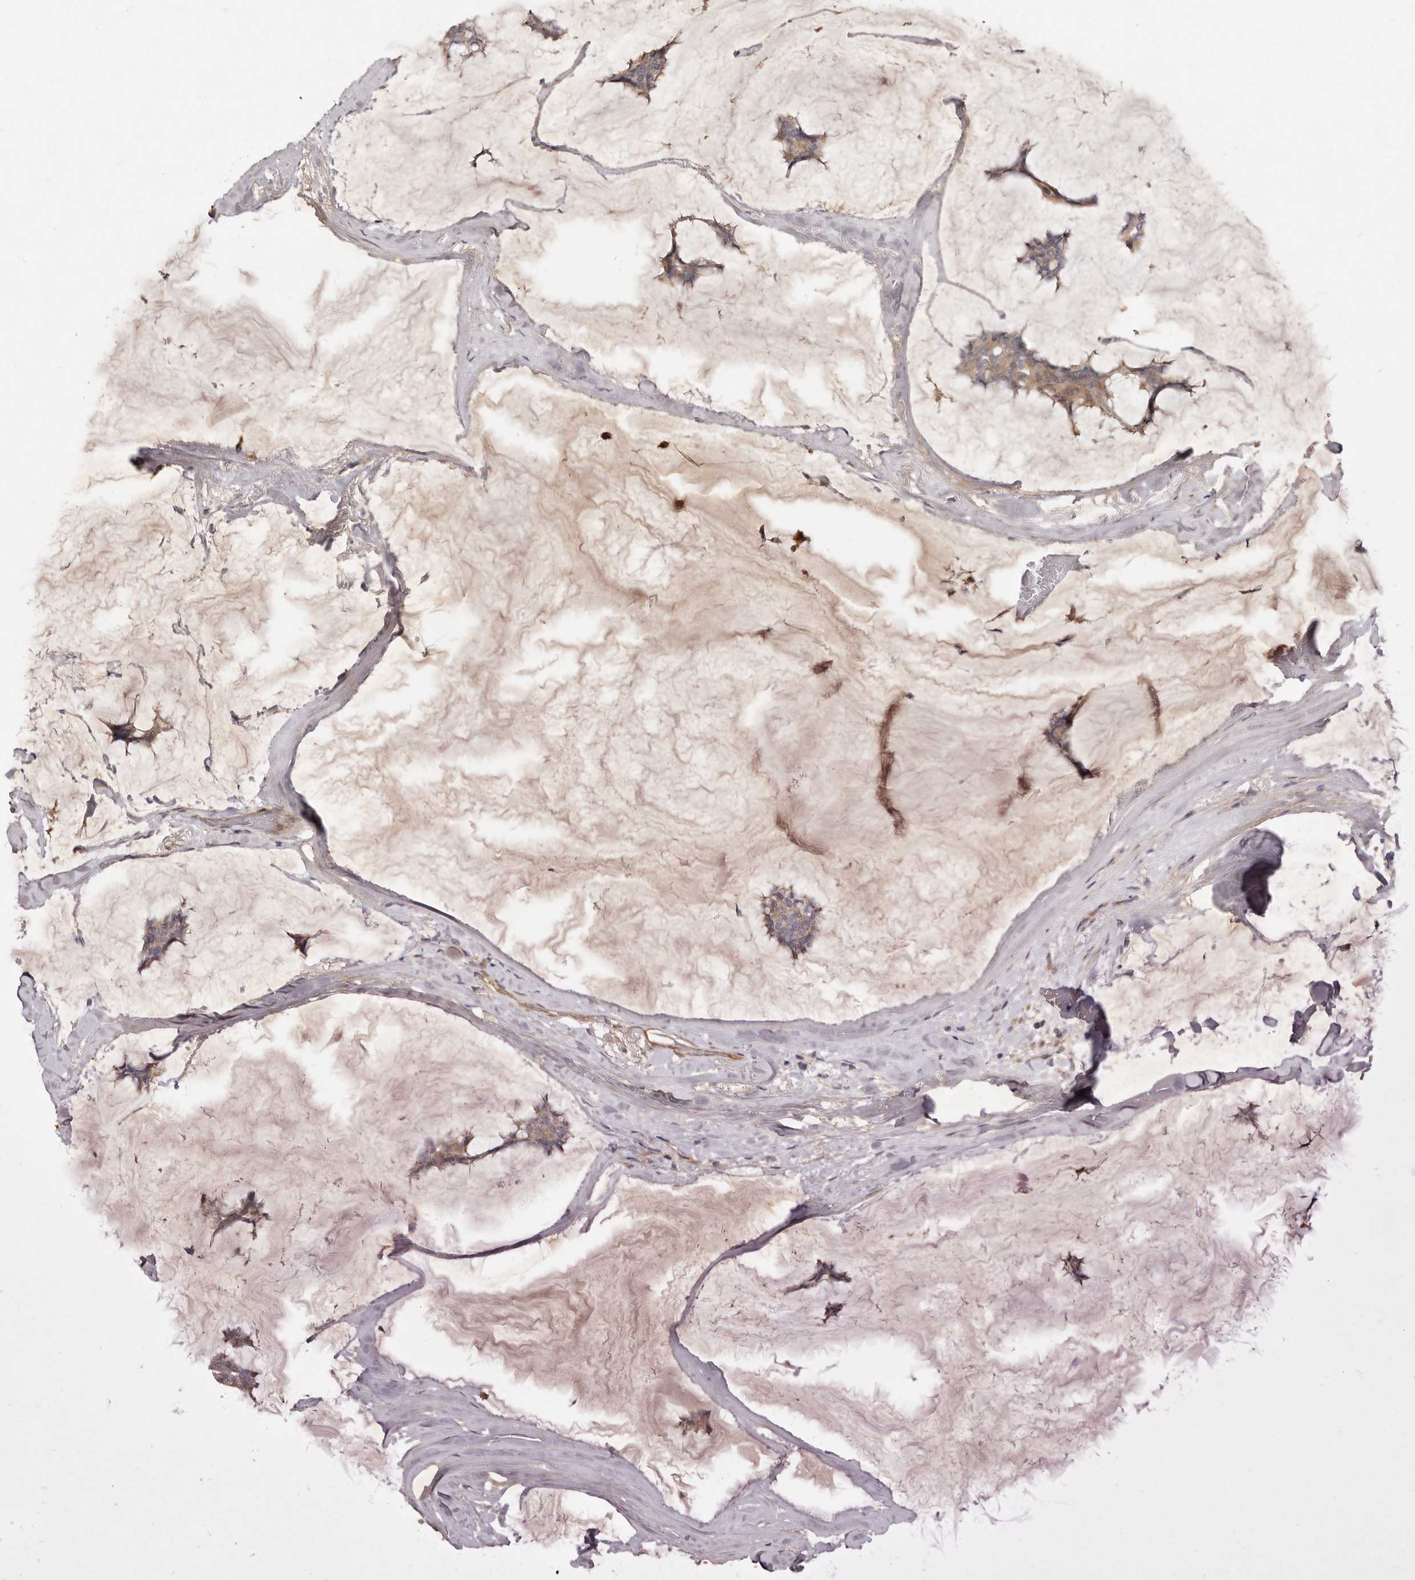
{"staining": {"intensity": "weak", "quantity": ">75%", "location": "cytoplasmic/membranous"}, "tissue": "breast cancer", "cell_type": "Tumor cells", "image_type": "cancer", "snomed": [{"axis": "morphology", "description": "Duct carcinoma"}, {"axis": "topography", "description": "Breast"}], "caption": "The micrograph demonstrates staining of intraductal carcinoma (breast), revealing weak cytoplasmic/membranous protein staining (brown color) within tumor cells.", "gene": "ADAMTS9", "patient": {"sex": "female", "age": 93}}